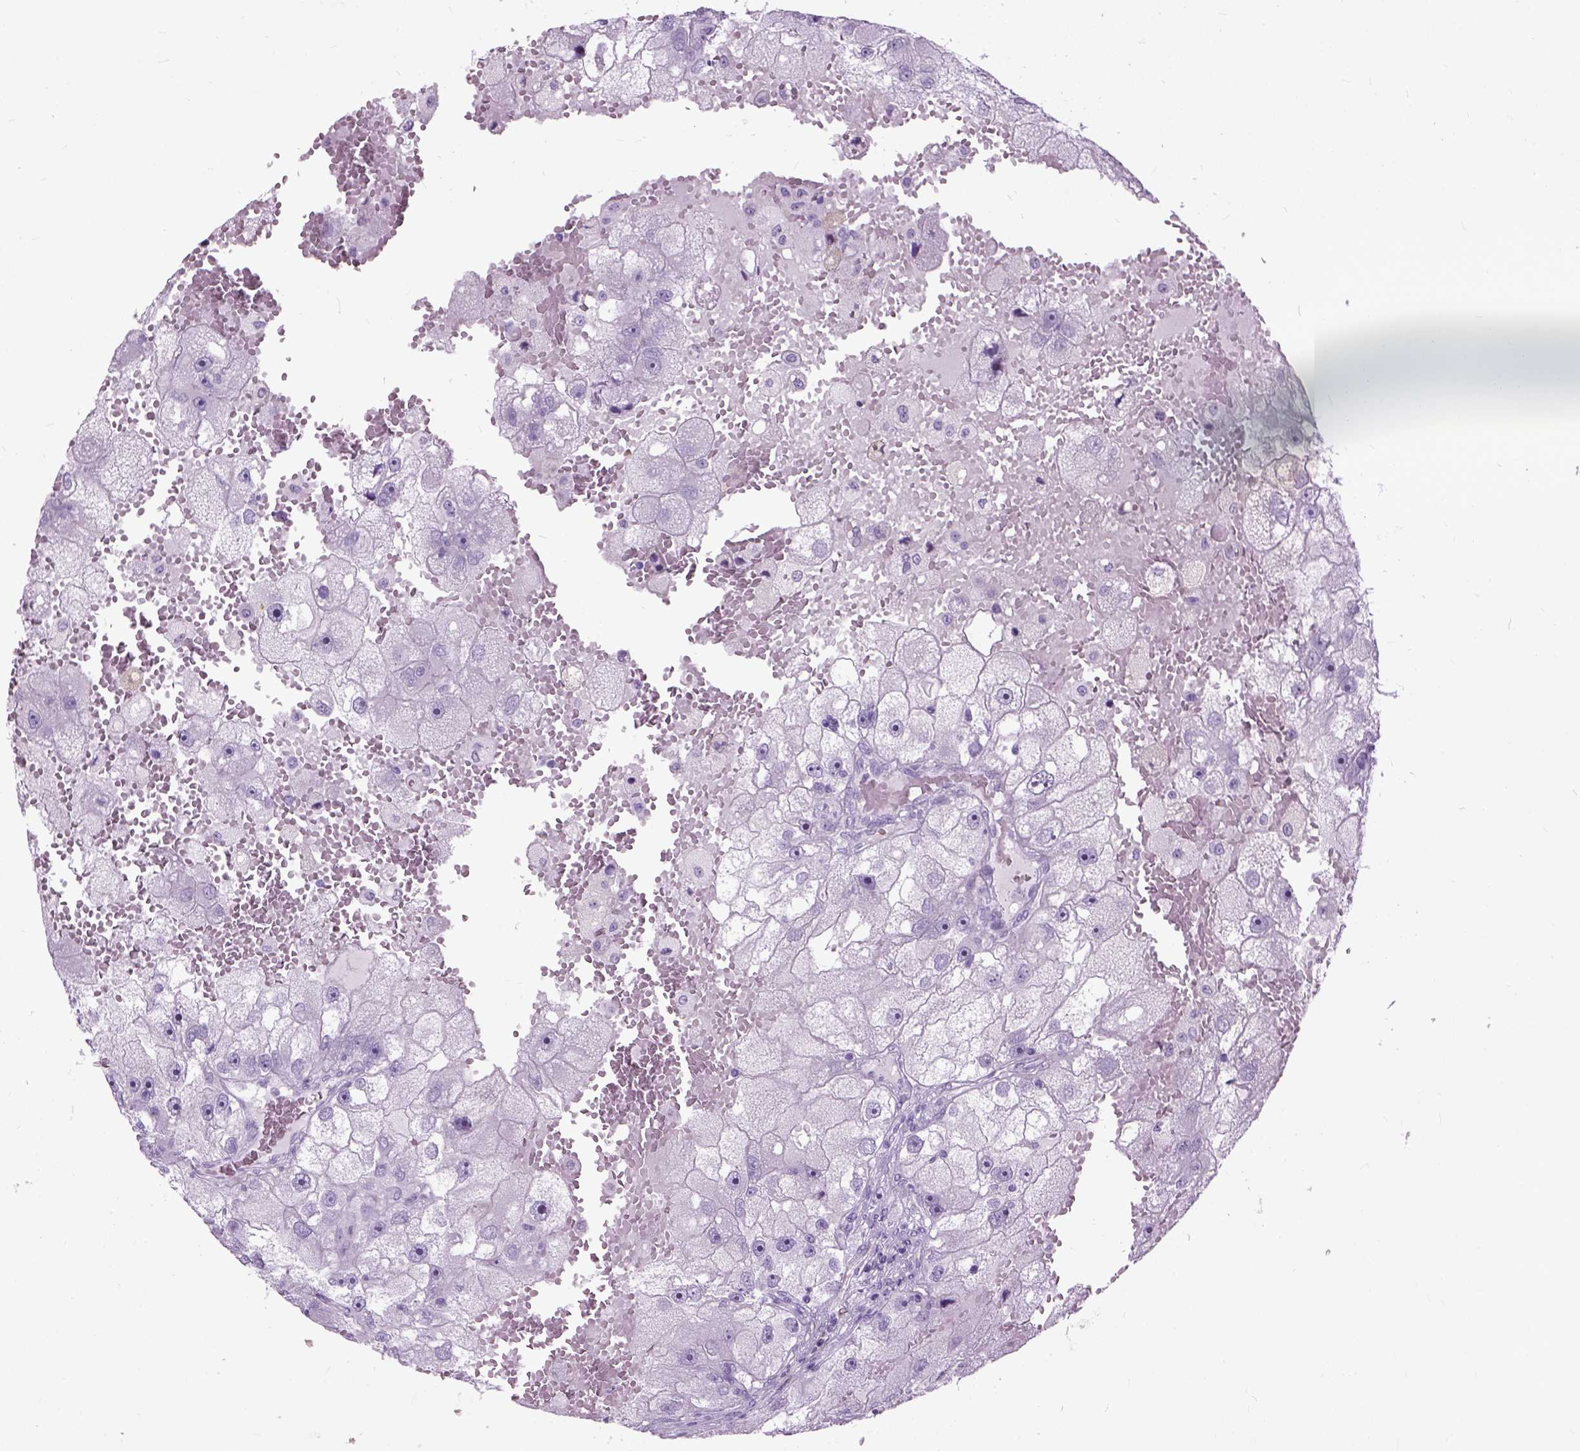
{"staining": {"intensity": "negative", "quantity": "none", "location": "none"}, "tissue": "renal cancer", "cell_type": "Tumor cells", "image_type": "cancer", "snomed": [{"axis": "morphology", "description": "Adenocarcinoma, NOS"}, {"axis": "topography", "description": "Kidney"}], "caption": "This is a histopathology image of IHC staining of renal cancer (adenocarcinoma), which shows no expression in tumor cells.", "gene": "AXDND1", "patient": {"sex": "male", "age": 63}}